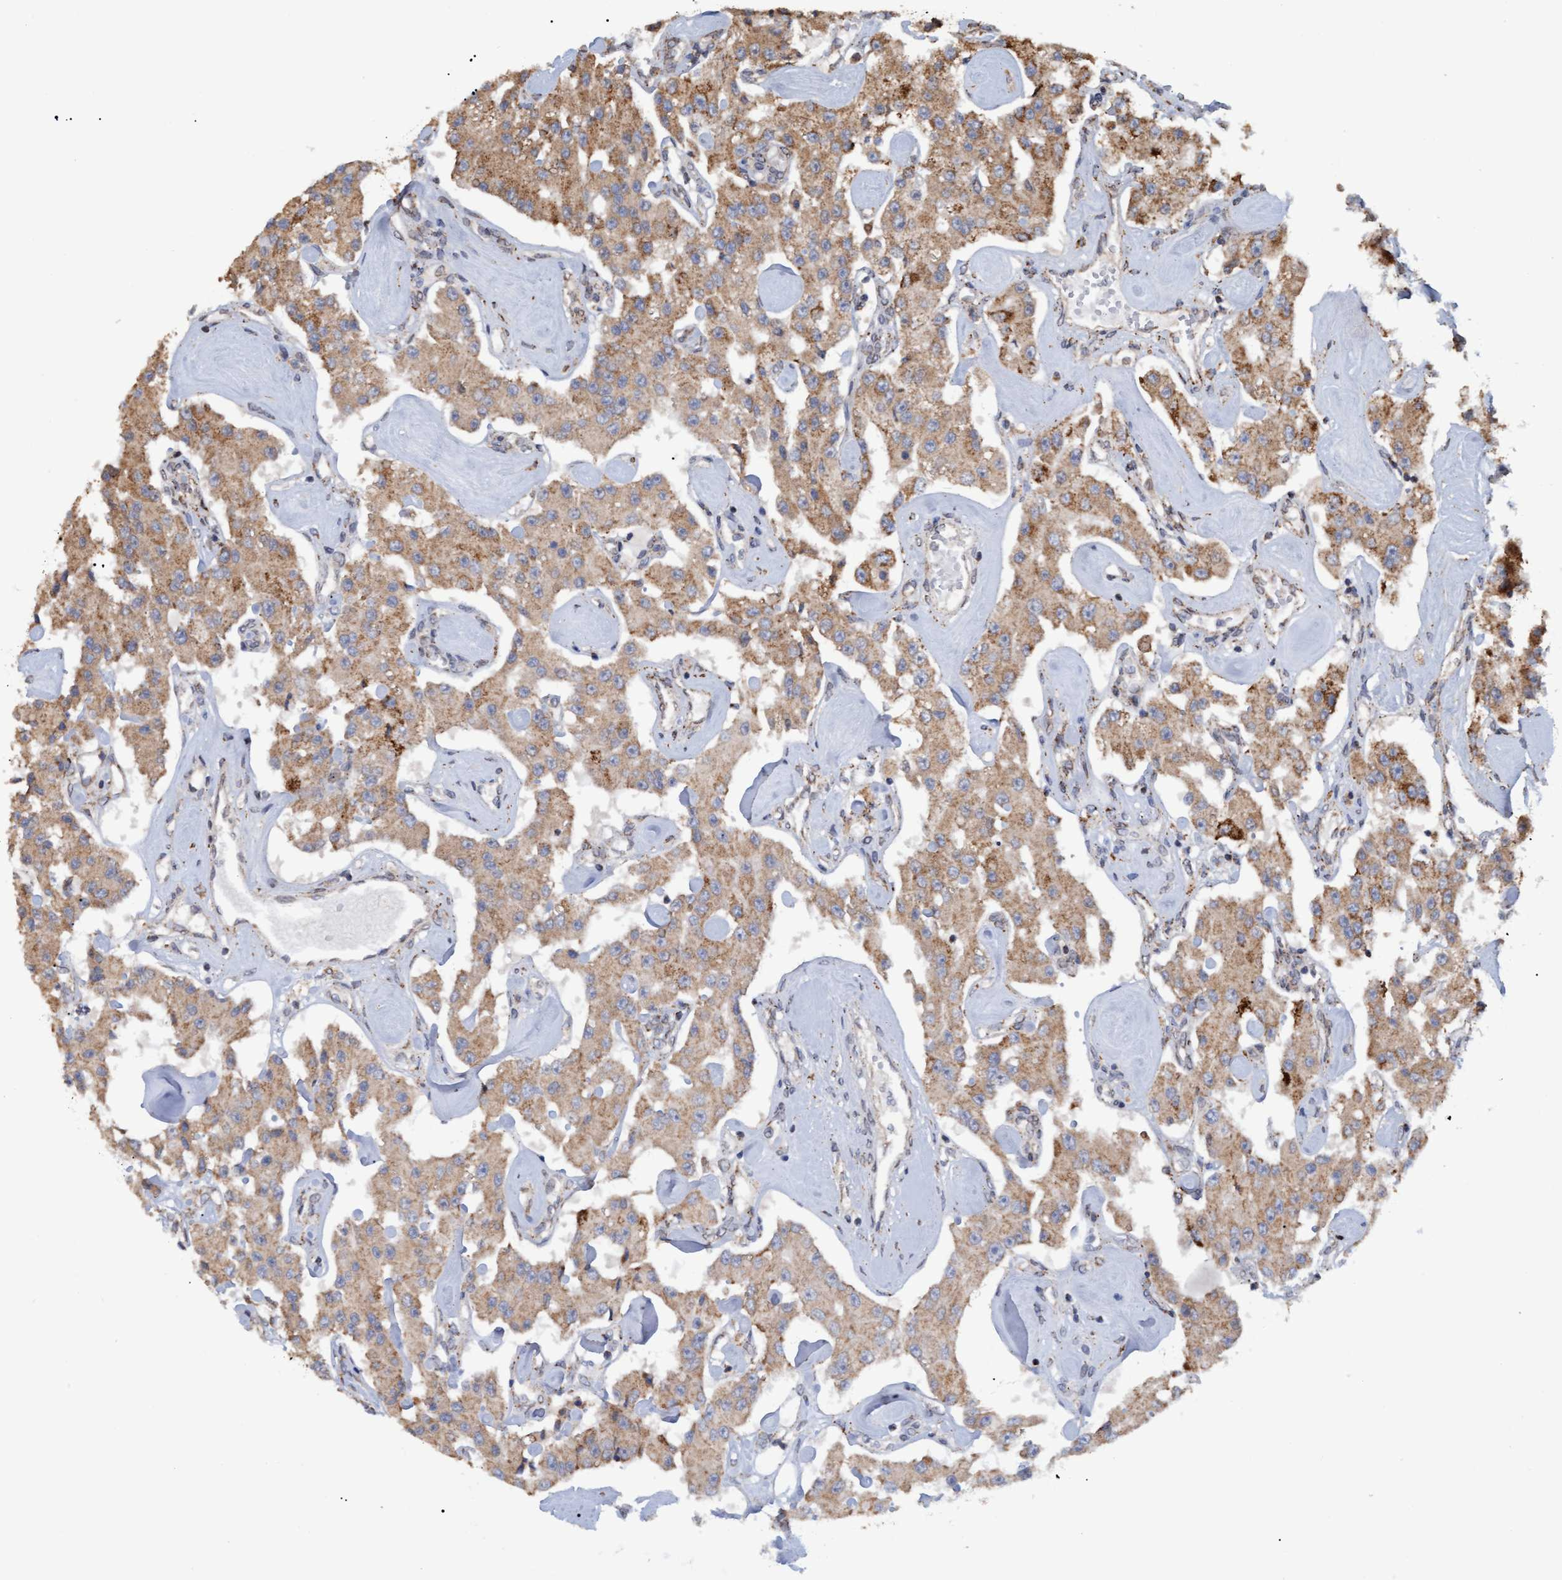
{"staining": {"intensity": "moderate", "quantity": ">75%", "location": "cytoplasmic/membranous"}, "tissue": "carcinoid", "cell_type": "Tumor cells", "image_type": "cancer", "snomed": [{"axis": "morphology", "description": "Carcinoid, malignant, NOS"}, {"axis": "topography", "description": "Pancreas"}], "caption": "Immunohistochemistry (DAB (3,3'-diaminobenzidine)) staining of malignant carcinoid reveals moderate cytoplasmic/membranous protein positivity in approximately >75% of tumor cells. (DAB (3,3'-diaminobenzidine) = brown stain, brightfield microscopy at high magnification).", "gene": "MGLL", "patient": {"sex": "male", "age": 41}}